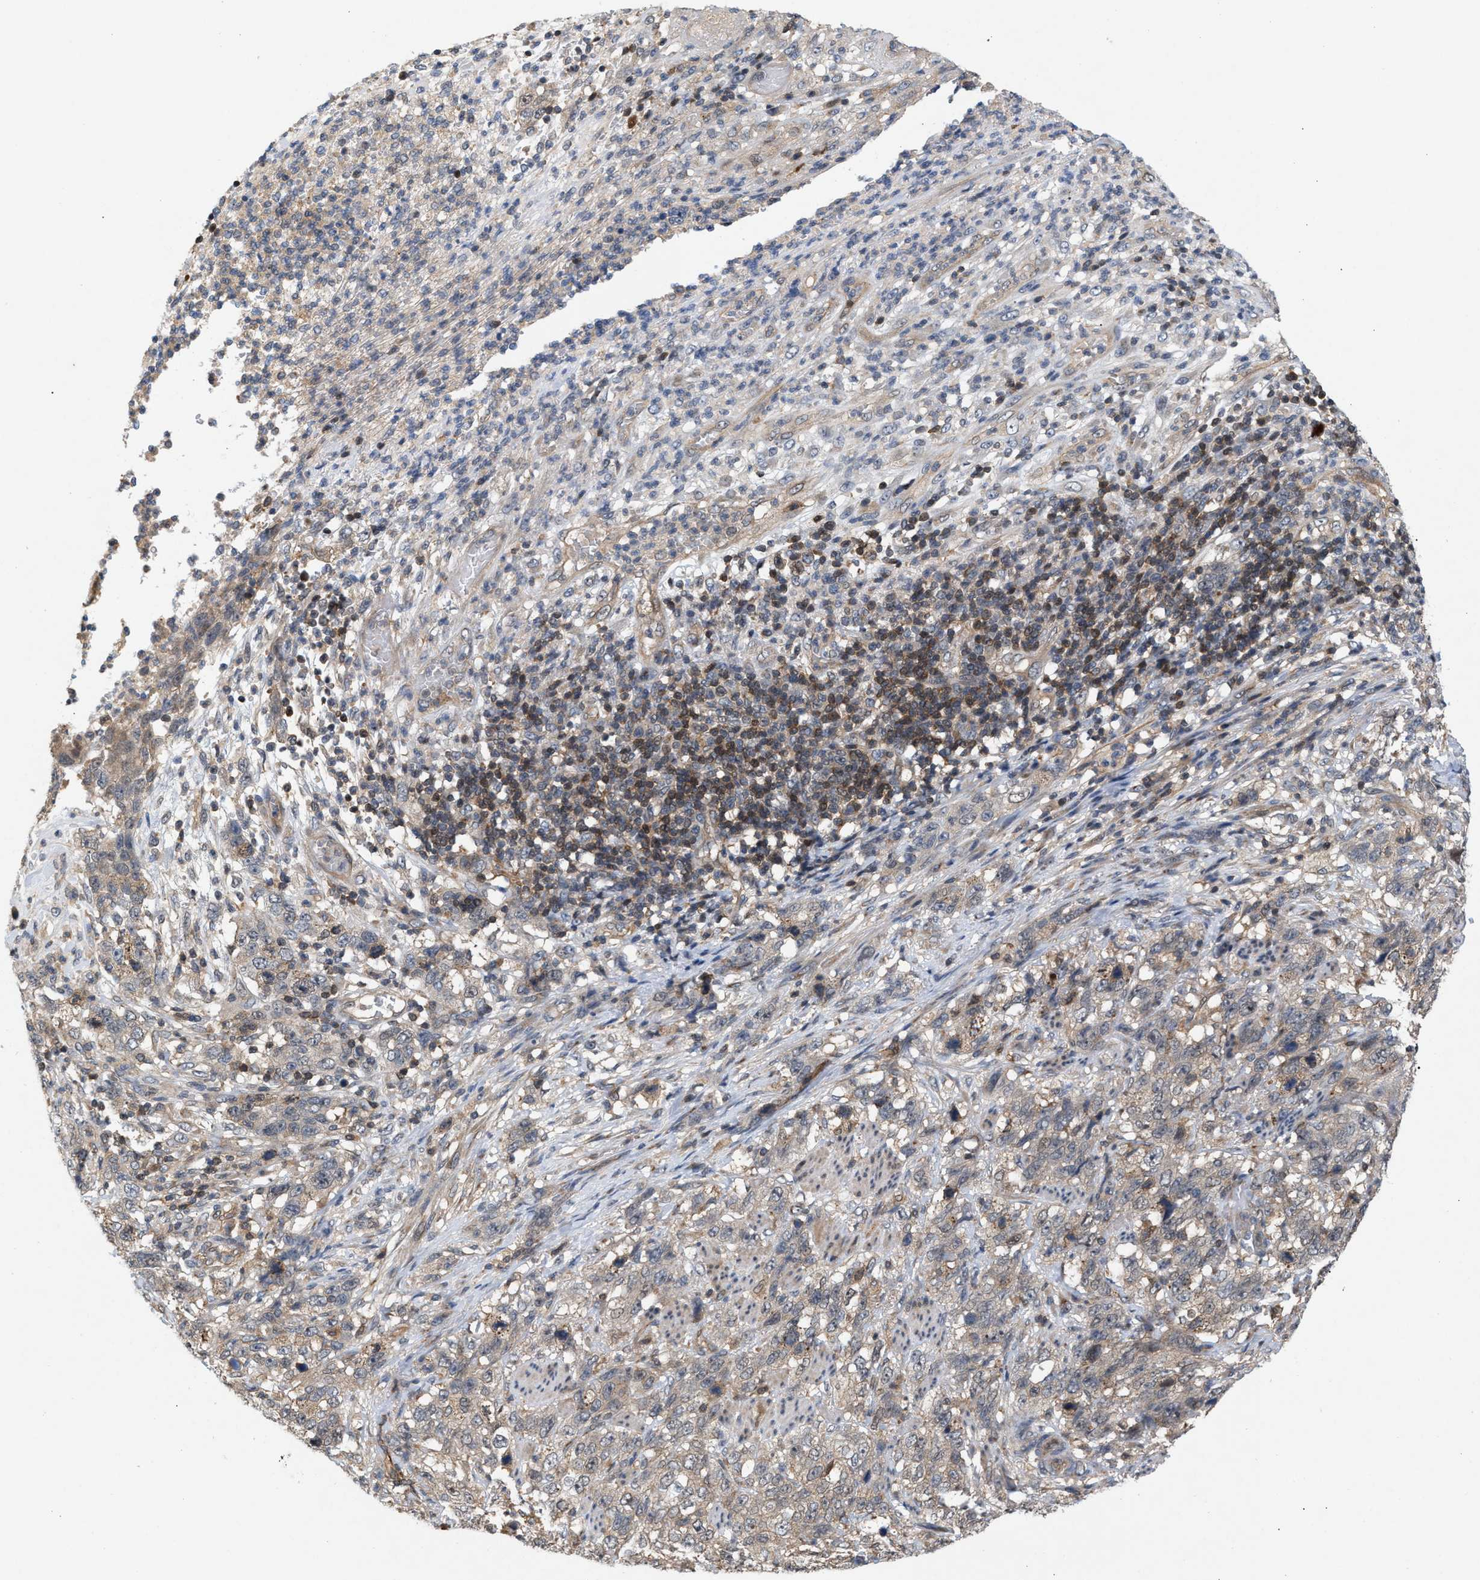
{"staining": {"intensity": "weak", "quantity": ">75%", "location": "cytoplasmic/membranous"}, "tissue": "stomach cancer", "cell_type": "Tumor cells", "image_type": "cancer", "snomed": [{"axis": "morphology", "description": "Adenocarcinoma, NOS"}, {"axis": "topography", "description": "Stomach"}], "caption": "A high-resolution histopathology image shows immunohistochemistry staining of adenocarcinoma (stomach), which shows weak cytoplasmic/membranous staining in about >75% of tumor cells.", "gene": "GLOD4", "patient": {"sex": "male", "age": 48}}